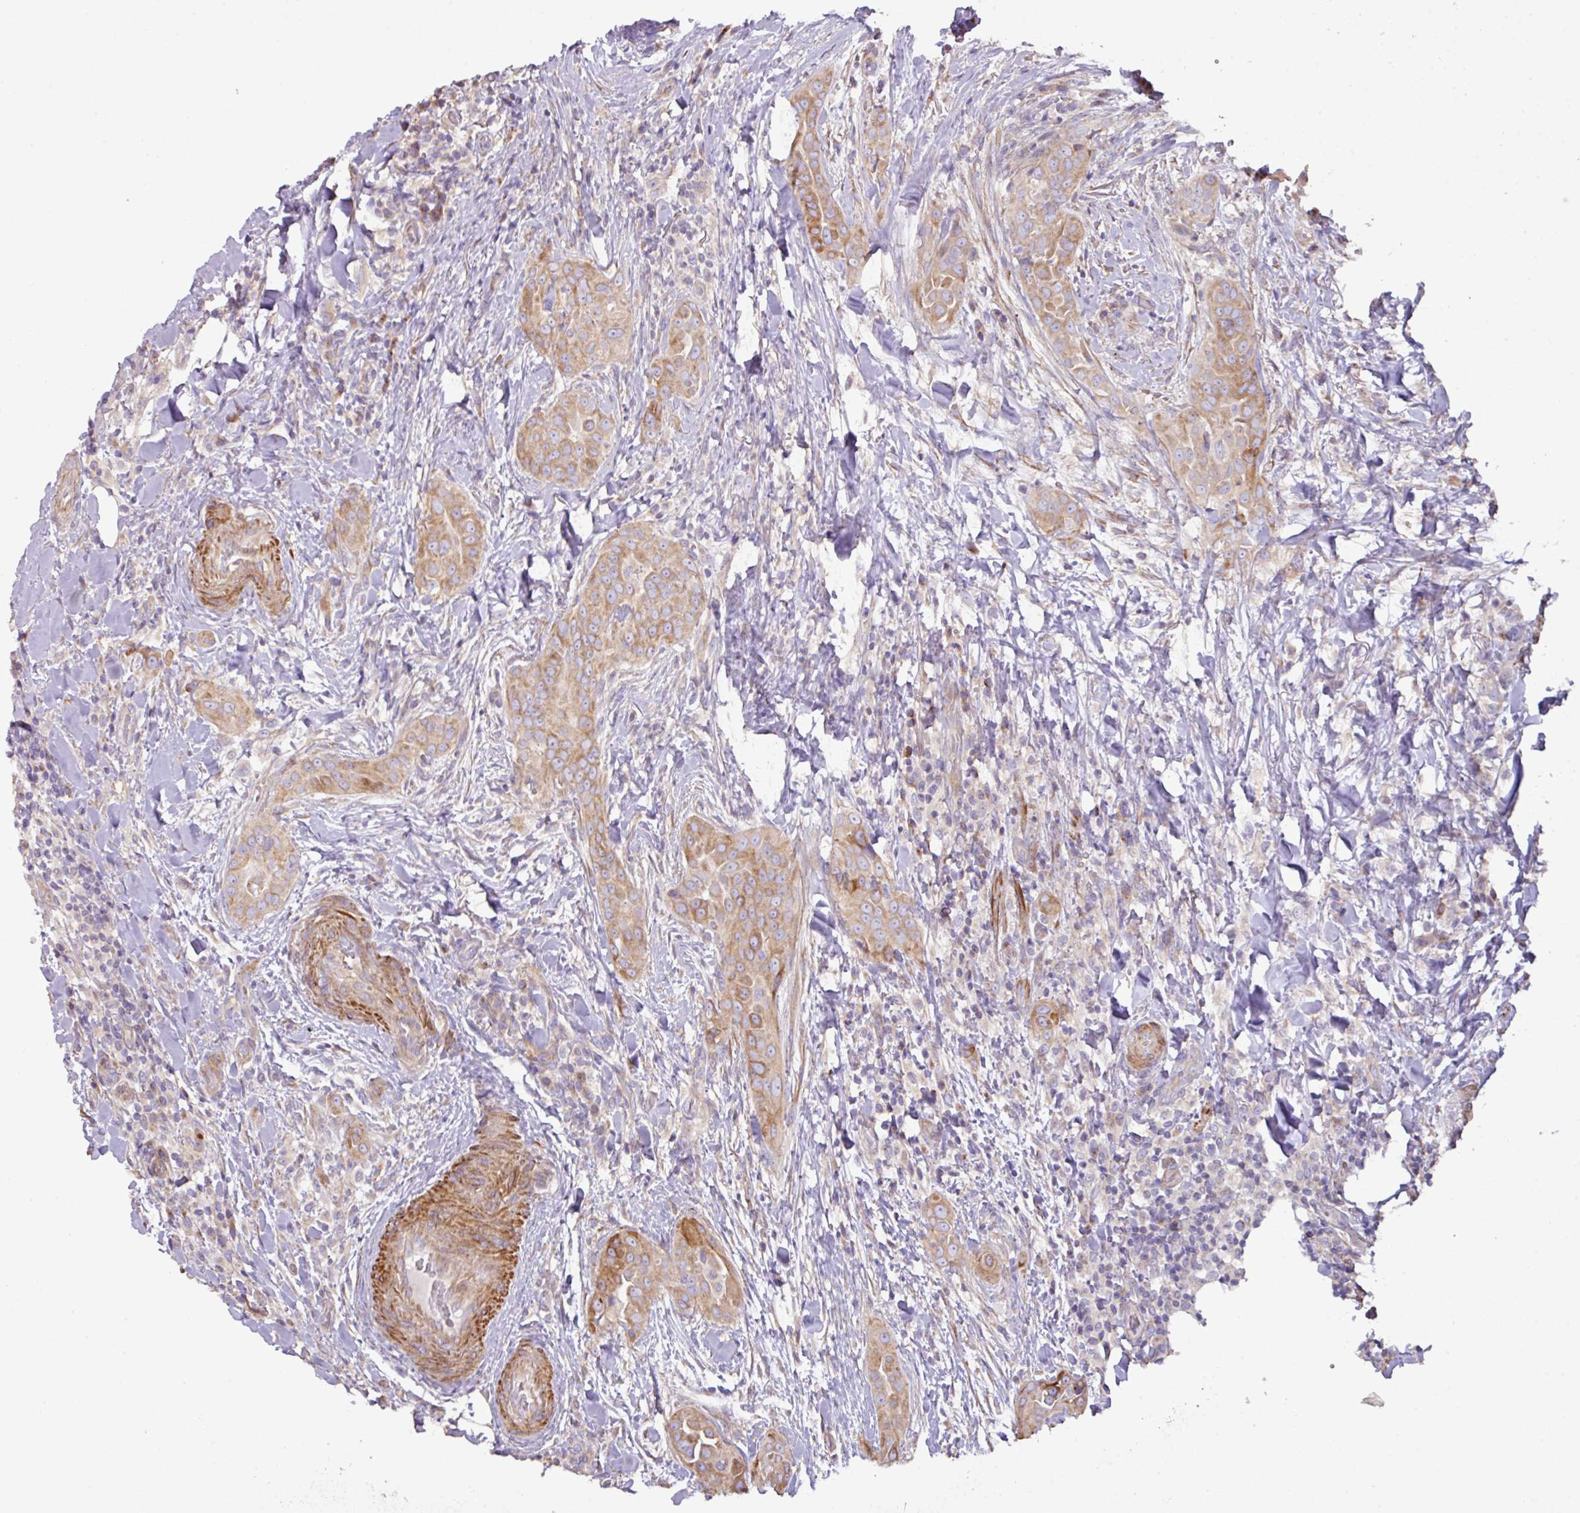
{"staining": {"intensity": "moderate", "quantity": ">75%", "location": "cytoplasmic/membranous"}, "tissue": "thyroid cancer", "cell_type": "Tumor cells", "image_type": "cancer", "snomed": [{"axis": "morphology", "description": "Papillary adenocarcinoma, NOS"}, {"axis": "topography", "description": "Thyroid gland"}], "caption": "Thyroid cancer (papillary adenocarcinoma) stained with a brown dye exhibits moderate cytoplasmic/membranous positive positivity in approximately >75% of tumor cells.", "gene": "MRRF", "patient": {"sex": "male", "age": 61}}